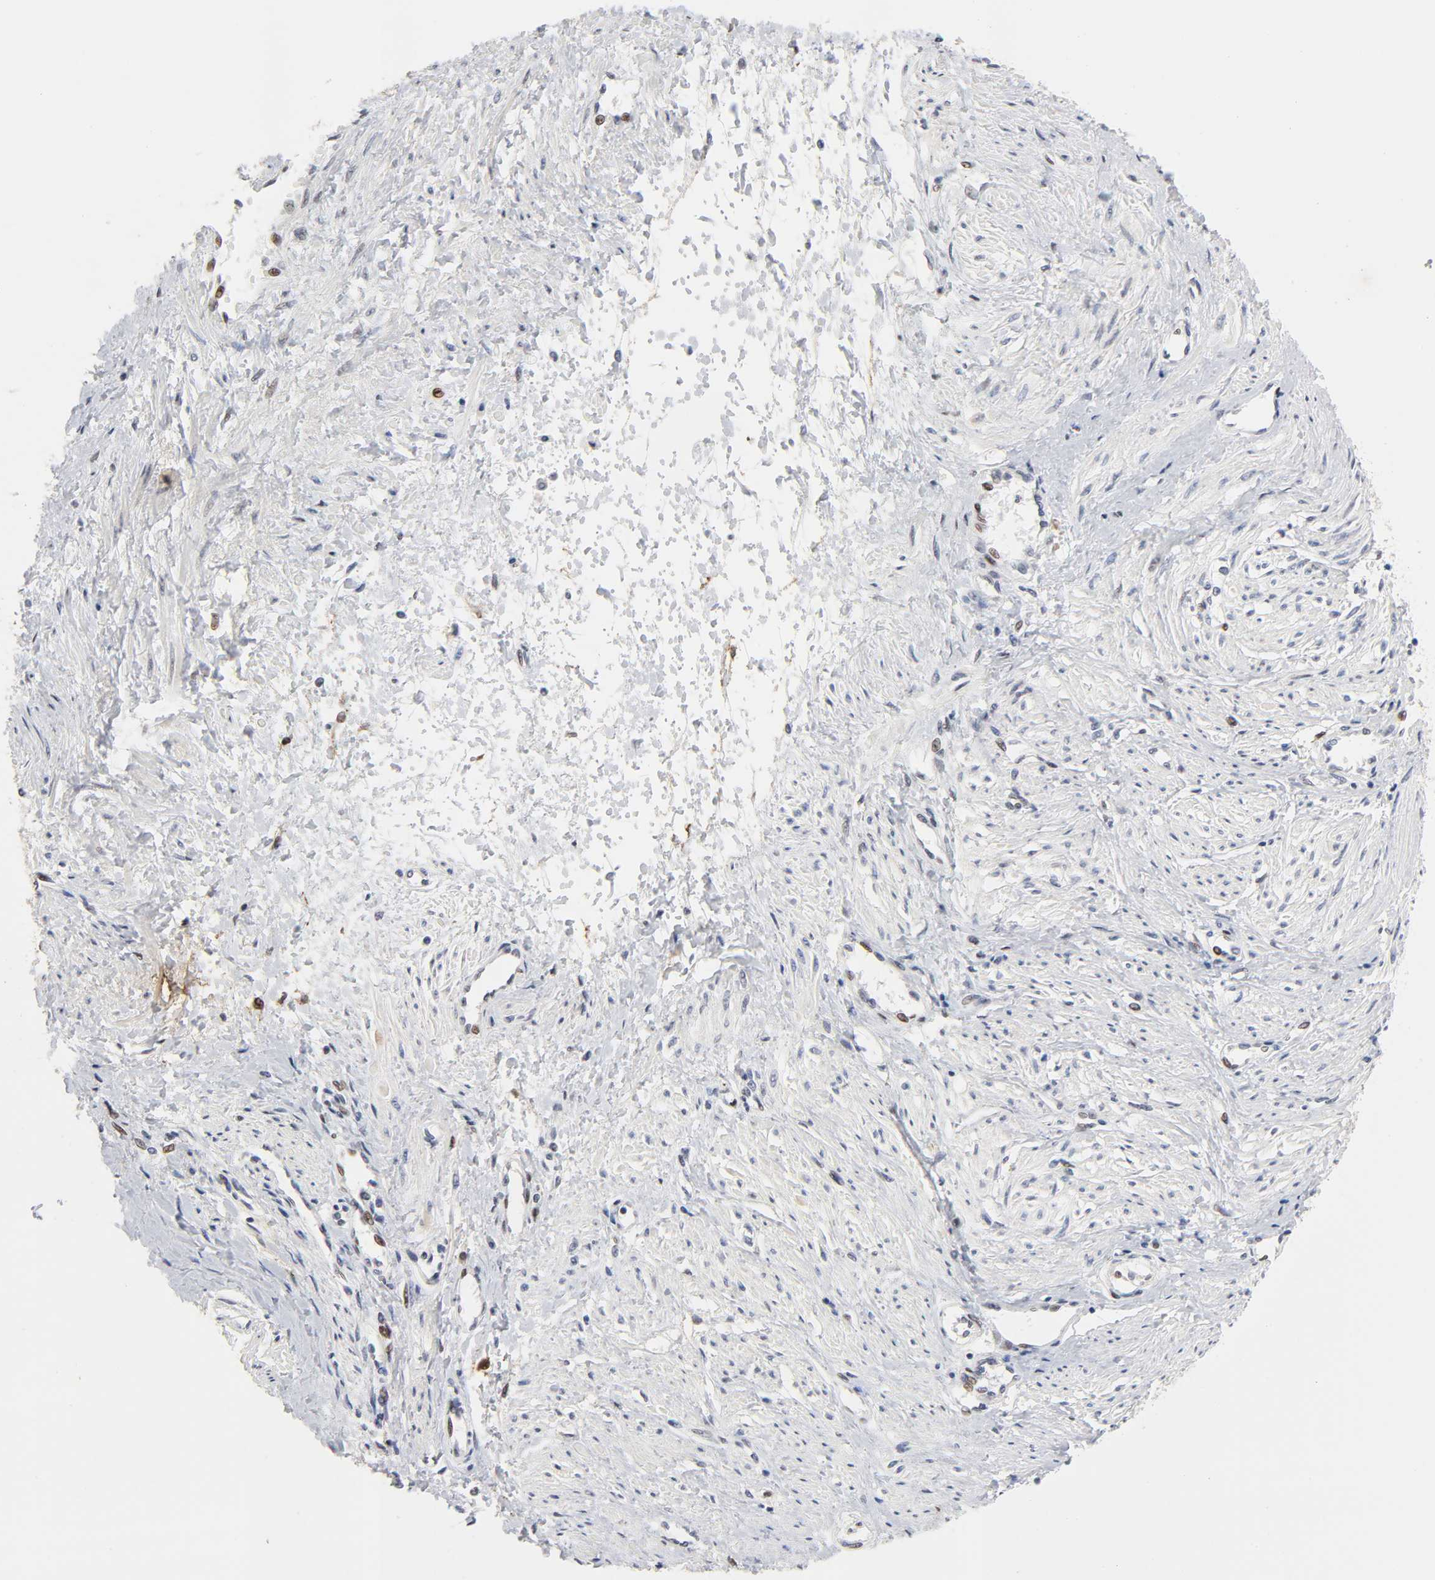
{"staining": {"intensity": "negative", "quantity": "none", "location": "none"}, "tissue": "smooth muscle", "cell_type": "Smooth muscle cells", "image_type": "normal", "snomed": [{"axis": "morphology", "description": "Normal tissue, NOS"}, {"axis": "topography", "description": "Smooth muscle"}, {"axis": "topography", "description": "Uterus"}], "caption": "This micrograph is of normal smooth muscle stained with immunohistochemistry to label a protein in brown with the nuclei are counter-stained blue. There is no positivity in smooth muscle cells. Brightfield microscopy of IHC stained with DAB (brown) and hematoxylin (blue), captured at high magnification.", "gene": "STK38", "patient": {"sex": "female", "age": 39}}